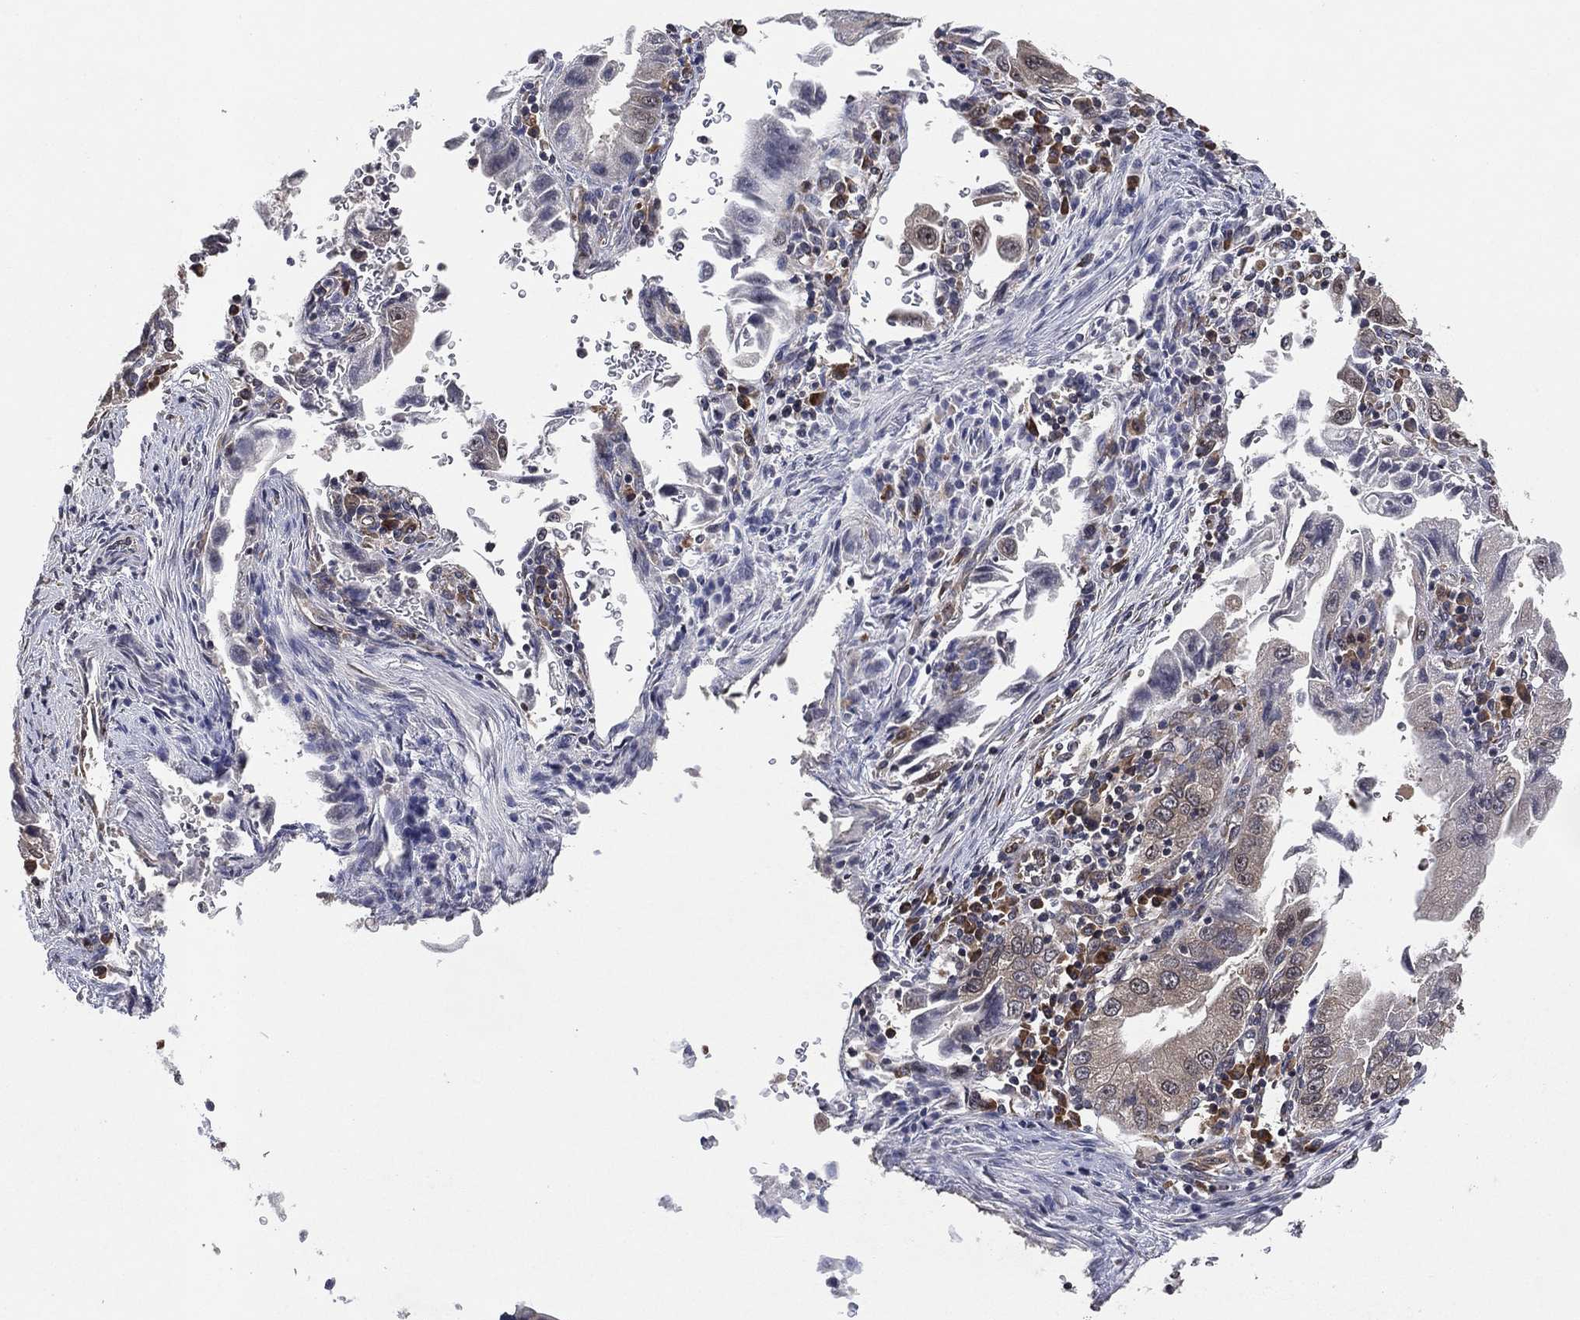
{"staining": {"intensity": "weak", "quantity": "<25%", "location": "cytoplasmic/membranous"}, "tissue": "stomach cancer", "cell_type": "Tumor cells", "image_type": "cancer", "snomed": [{"axis": "morphology", "description": "Adenocarcinoma, NOS"}, {"axis": "topography", "description": "Stomach"}], "caption": "High power microscopy histopathology image of an immunohistochemistry image of stomach cancer, revealing no significant expression in tumor cells.", "gene": "FAM104A", "patient": {"sex": "male", "age": 76}}